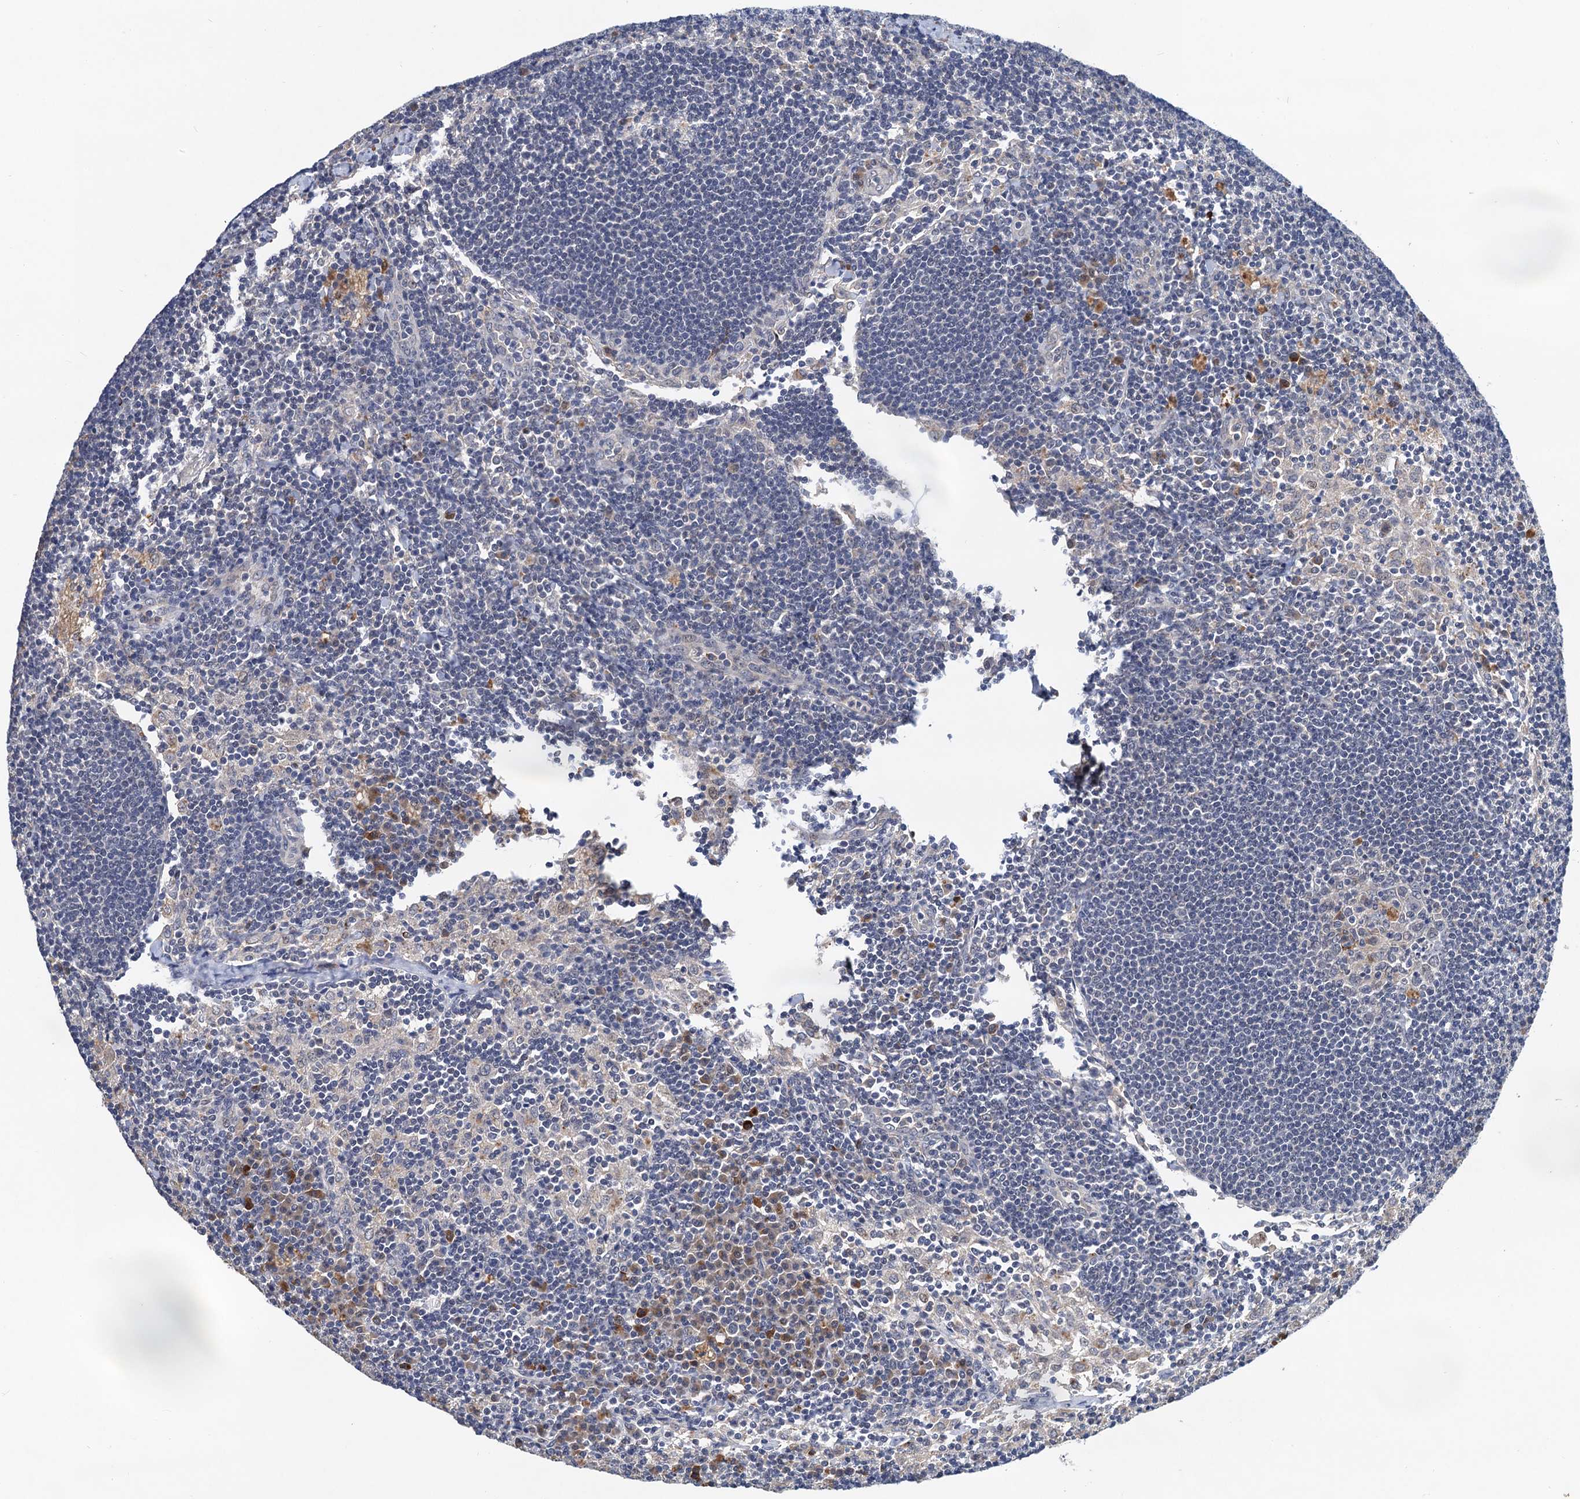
{"staining": {"intensity": "moderate", "quantity": "<25%", "location": "cytoplasmic/membranous"}, "tissue": "lymph node", "cell_type": "Germinal center cells", "image_type": "normal", "snomed": [{"axis": "morphology", "description": "Normal tissue, NOS"}, {"axis": "topography", "description": "Lymph node"}], "caption": "A brown stain shows moderate cytoplasmic/membranous staining of a protein in germinal center cells of normal lymph node. (Brightfield microscopy of DAB IHC at high magnification).", "gene": "TMEM39B", "patient": {"sex": "male", "age": 24}}